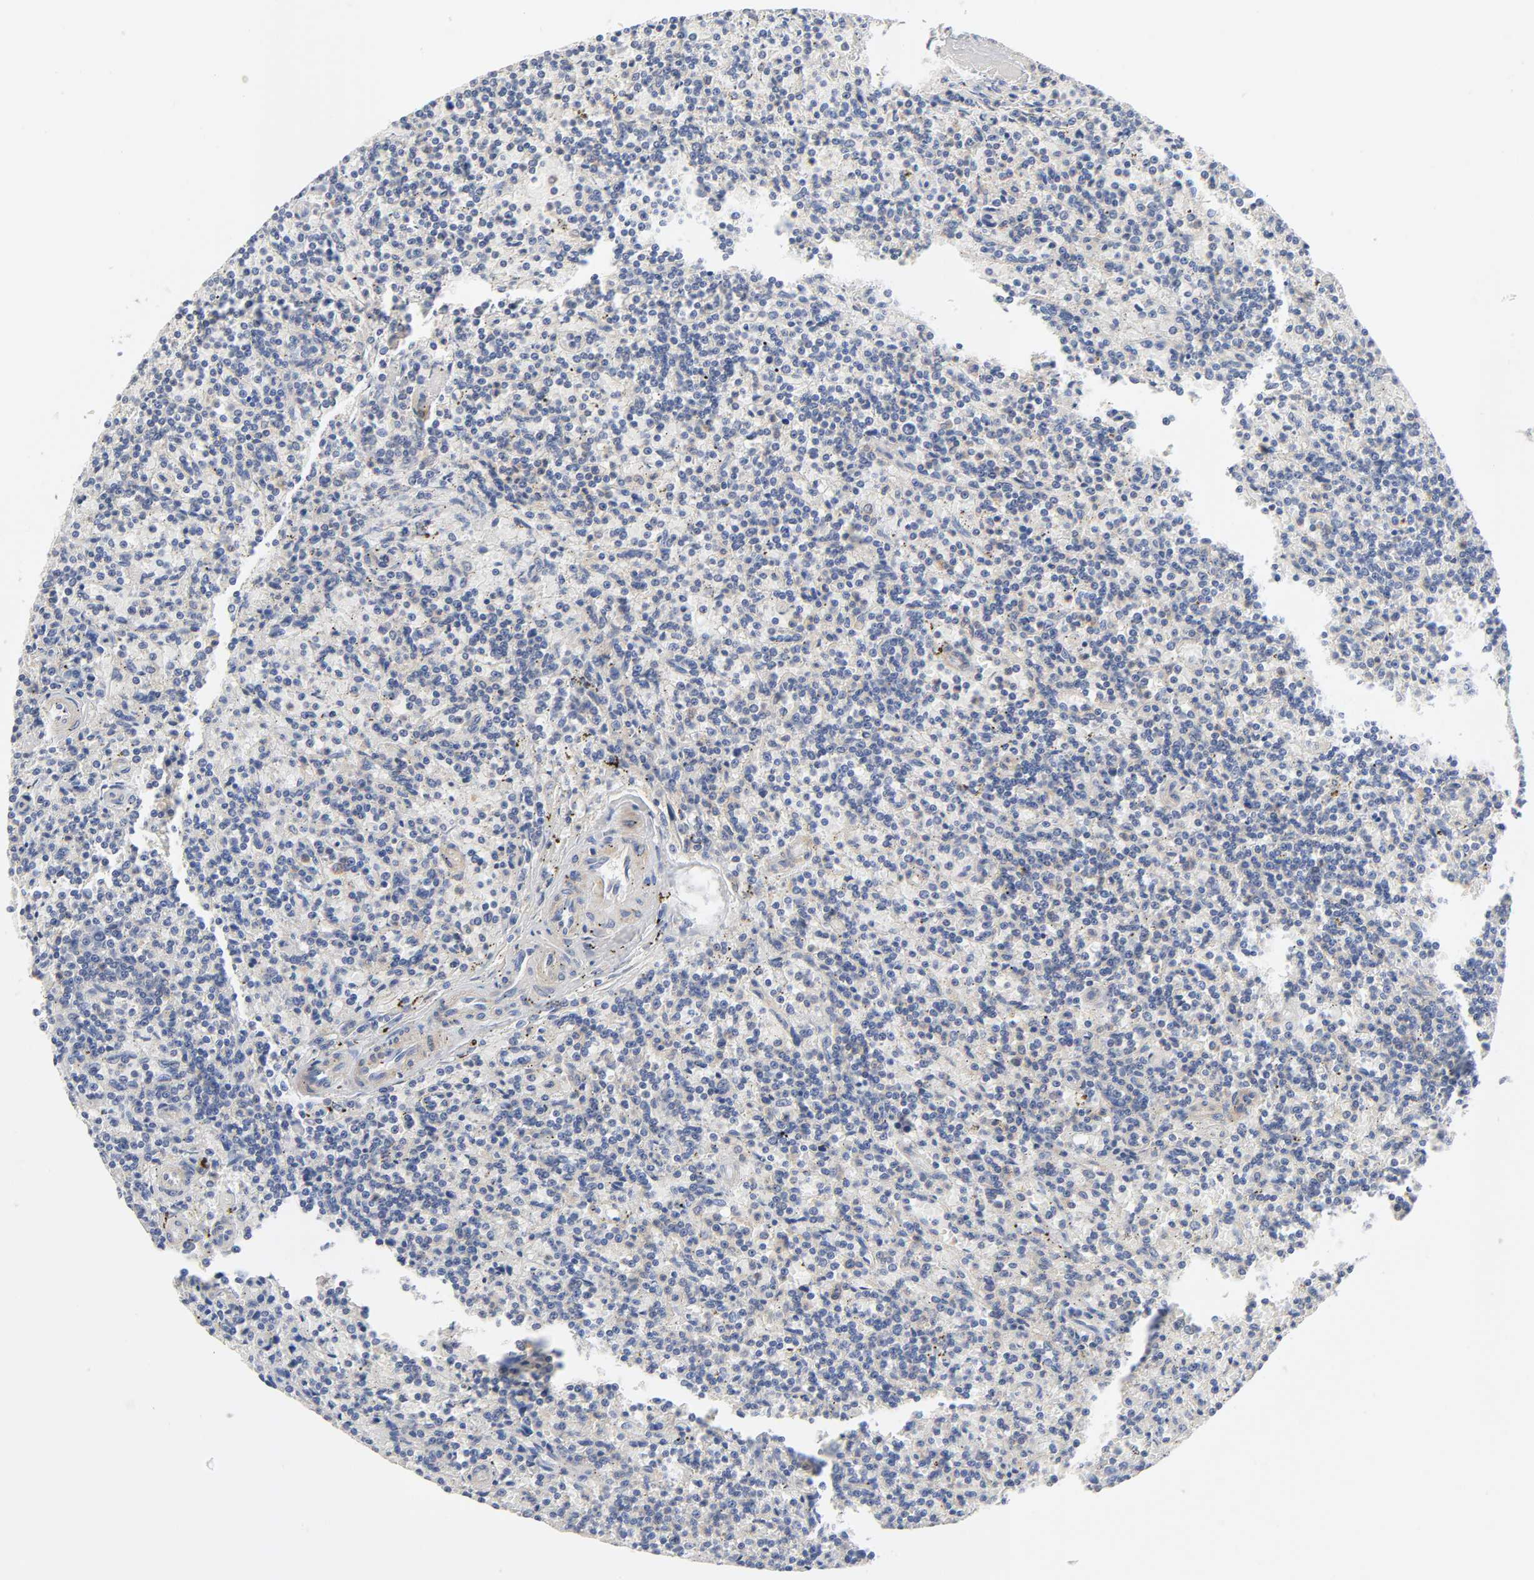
{"staining": {"intensity": "negative", "quantity": "none", "location": "none"}, "tissue": "lymphoma", "cell_type": "Tumor cells", "image_type": "cancer", "snomed": [{"axis": "morphology", "description": "Malignant lymphoma, non-Hodgkin's type, Low grade"}, {"axis": "topography", "description": "Spleen"}], "caption": "An image of human lymphoma is negative for staining in tumor cells.", "gene": "ROCK1", "patient": {"sex": "male", "age": 73}}